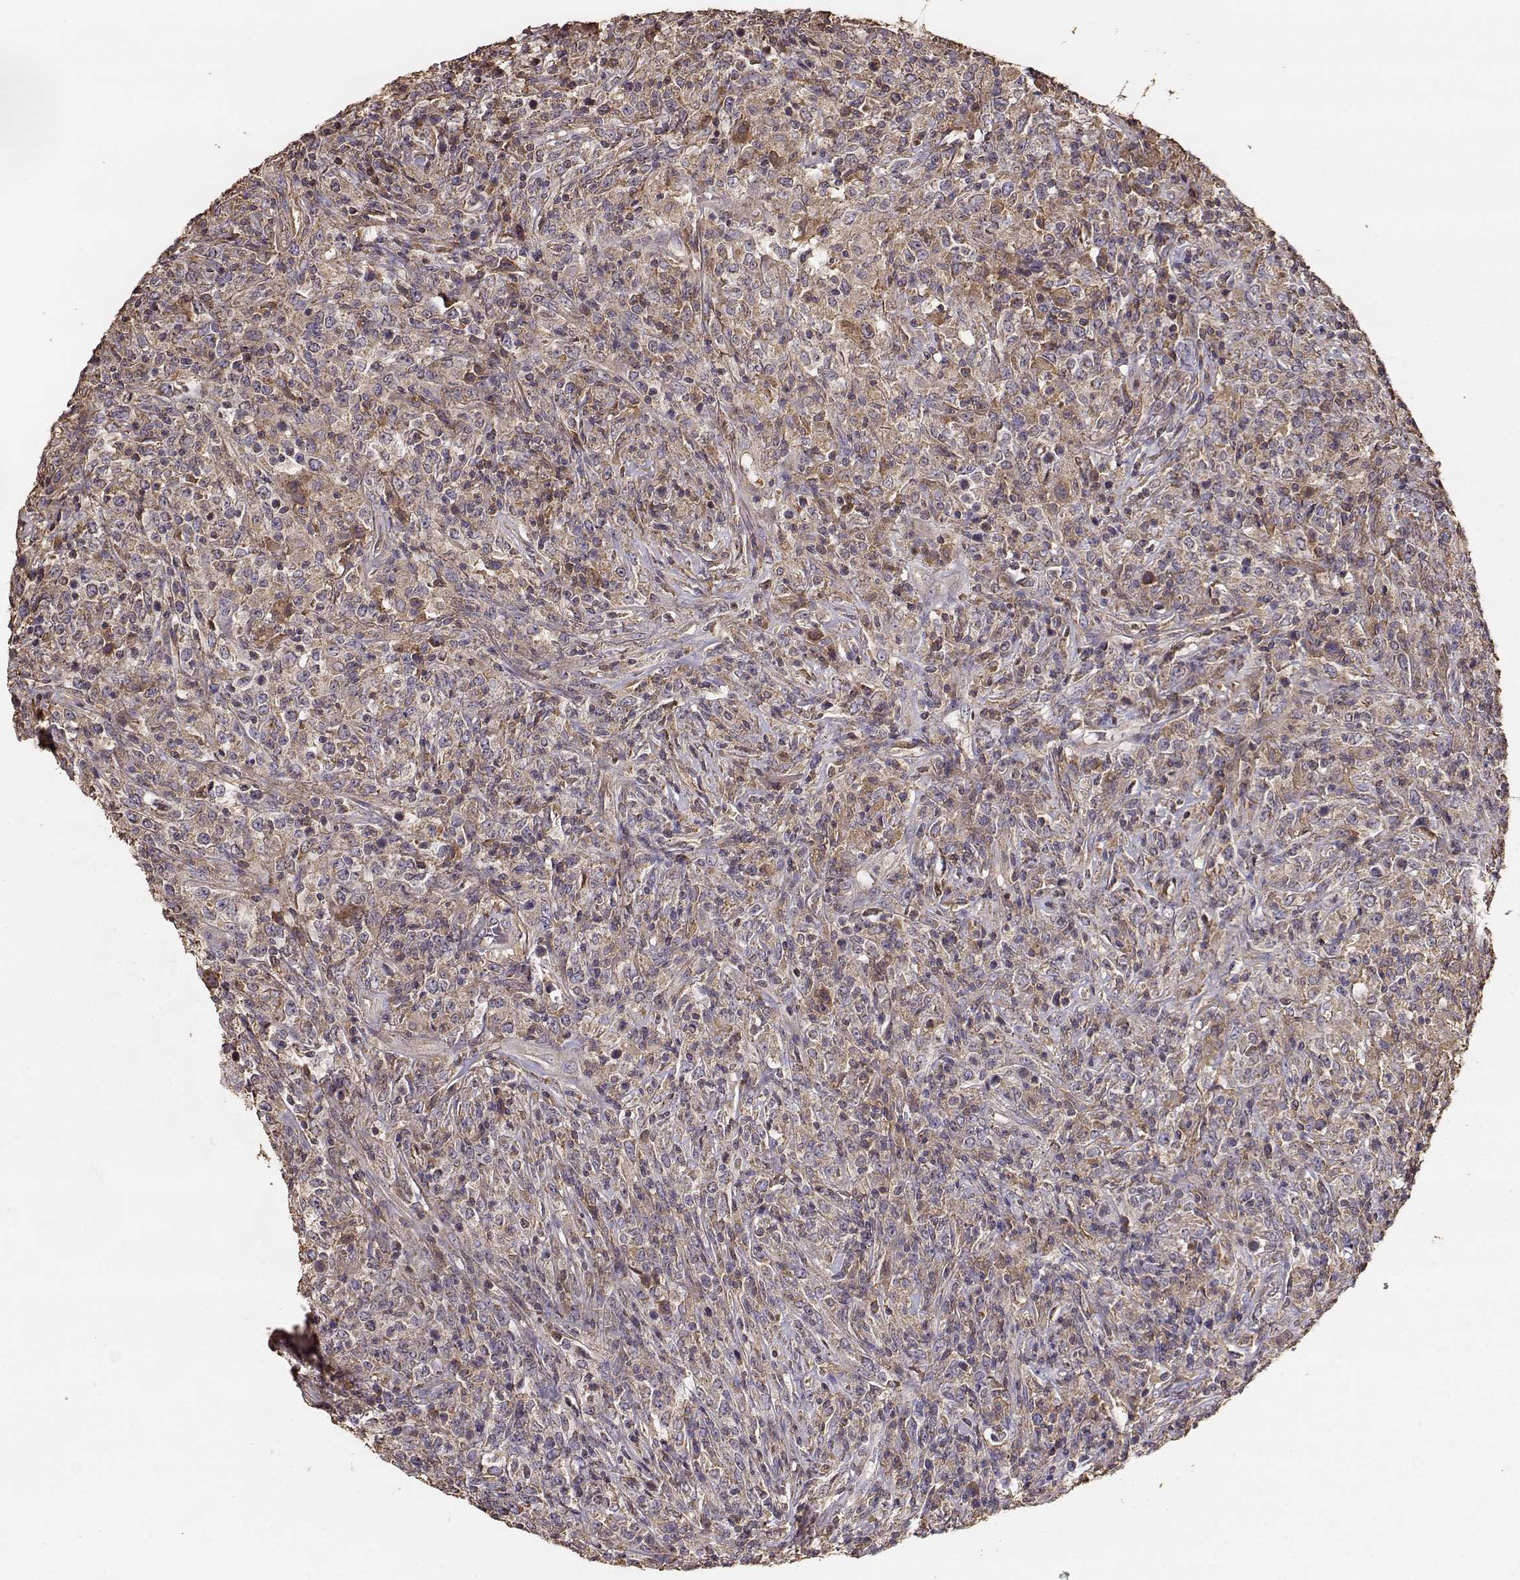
{"staining": {"intensity": "weak", "quantity": ">75%", "location": "cytoplasmic/membranous"}, "tissue": "lymphoma", "cell_type": "Tumor cells", "image_type": "cancer", "snomed": [{"axis": "morphology", "description": "Malignant lymphoma, non-Hodgkin's type, High grade"}, {"axis": "topography", "description": "Lung"}], "caption": "Brown immunohistochemical staining in human malignant lymphoma, non-Hodgkin's type (high-grade) exhibits weak cytoplasmic/membranous positivity in approximately >75% of tumor cells. The staining was performed using DAB (3,3'-diaminobenzidine) to visualize the protein expression in brown, while the nuclei were stained in blue with hematoxylin (Magnification: 20x).", "gene": "TARS3", "patient": {"sex": "male", "age": 79}}